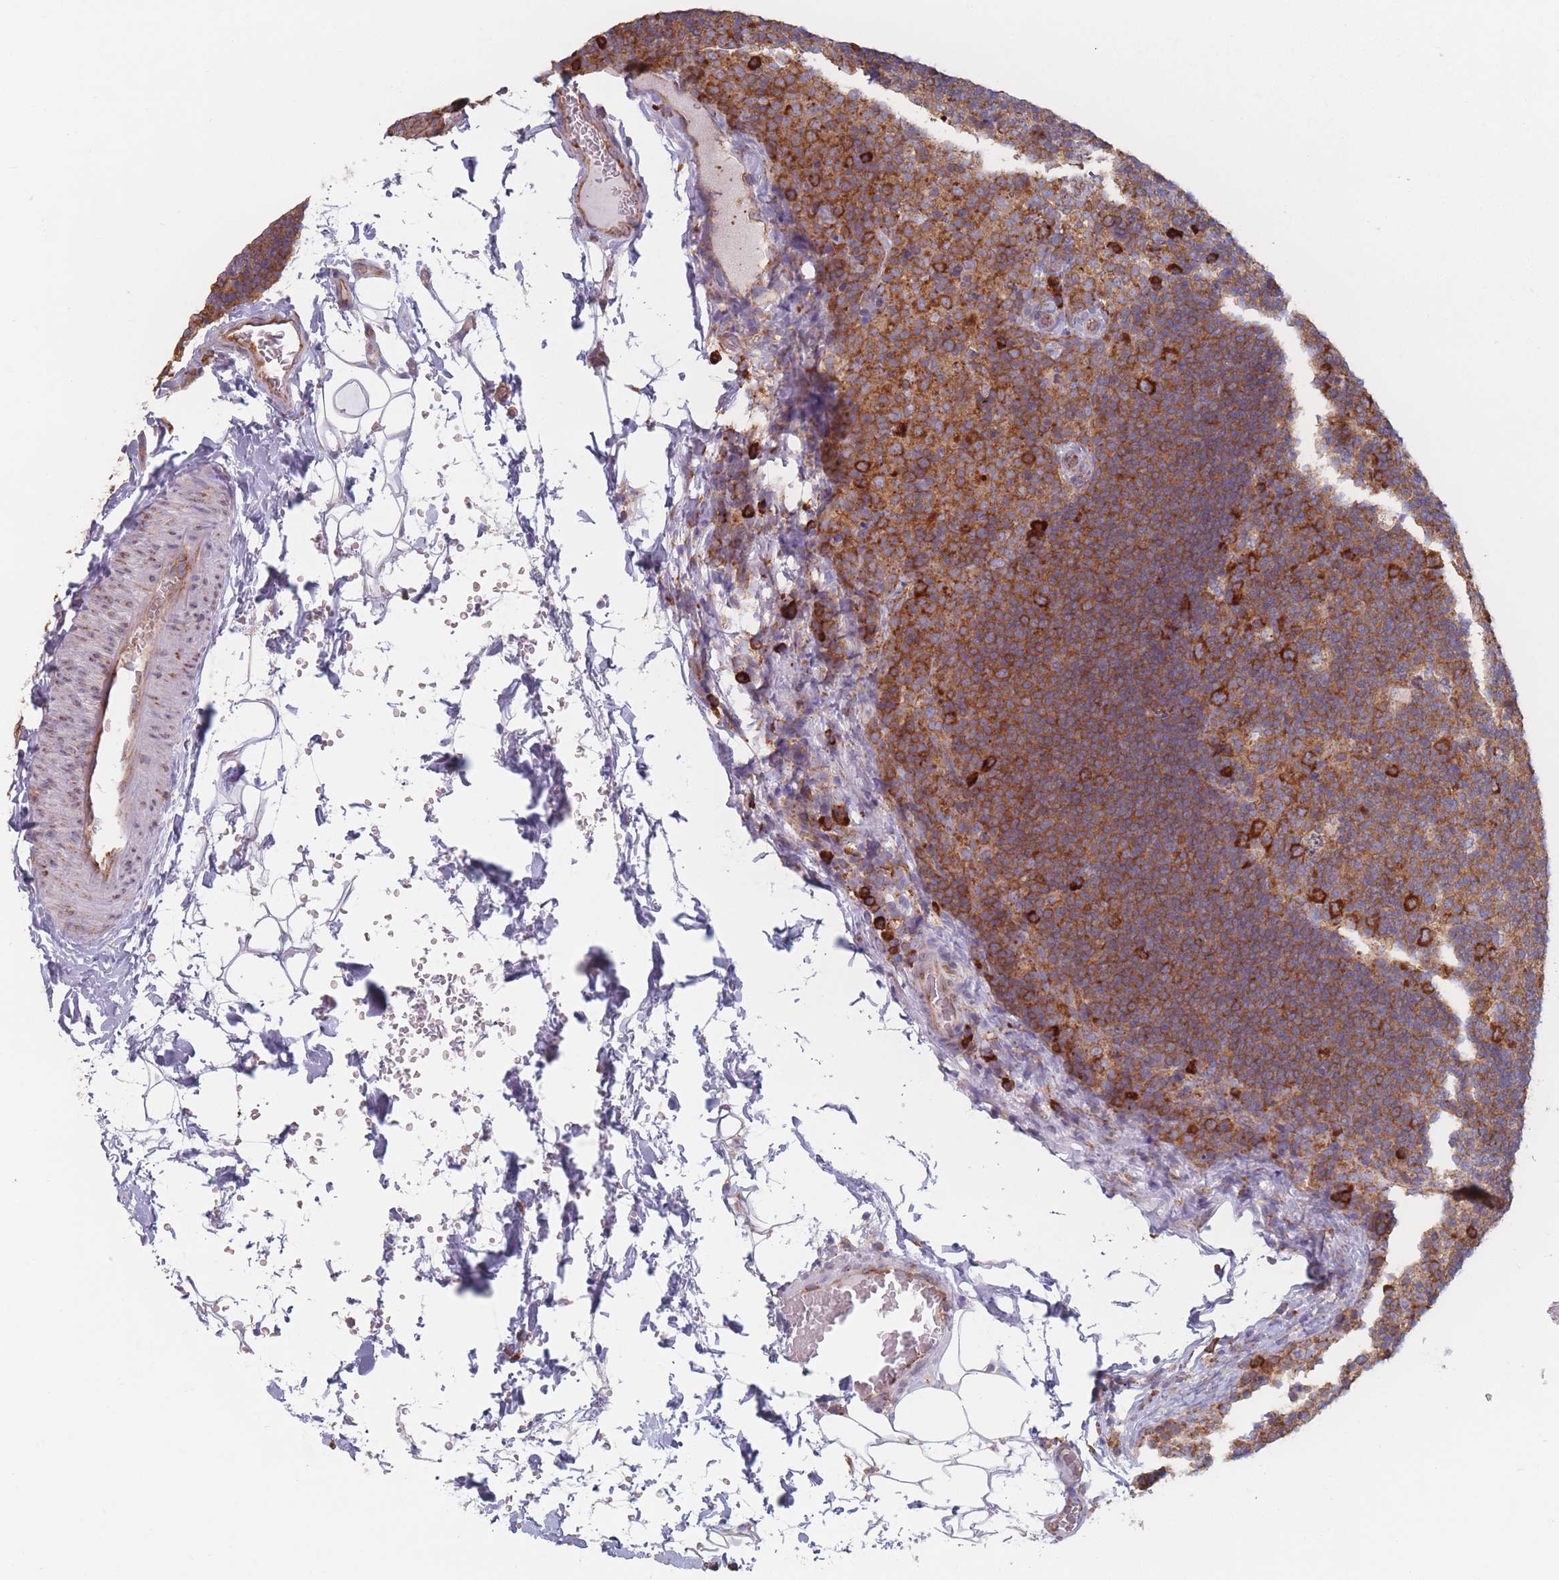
{"staining": {"intensity": "strong", "quantity": ">75%", "location": "cytoplasmic/membranous"}, "tissue": "lymph node", "cell_type": "Germinal center cells", "image_type": "normal", "snomed": [{"axis": "morphology", "description": "Normal tissue, NOS"}, {"axis": "topography", "description": "Lymph node"}], "caption": "Immunohistochemical staining of normal human lymph node reveals high levels of strong cytoplasmic/membranous positivity in about >75% of germinal center cells.", "gene": "EEF1B2", "patient": {"sex": "female", "age": 31}}